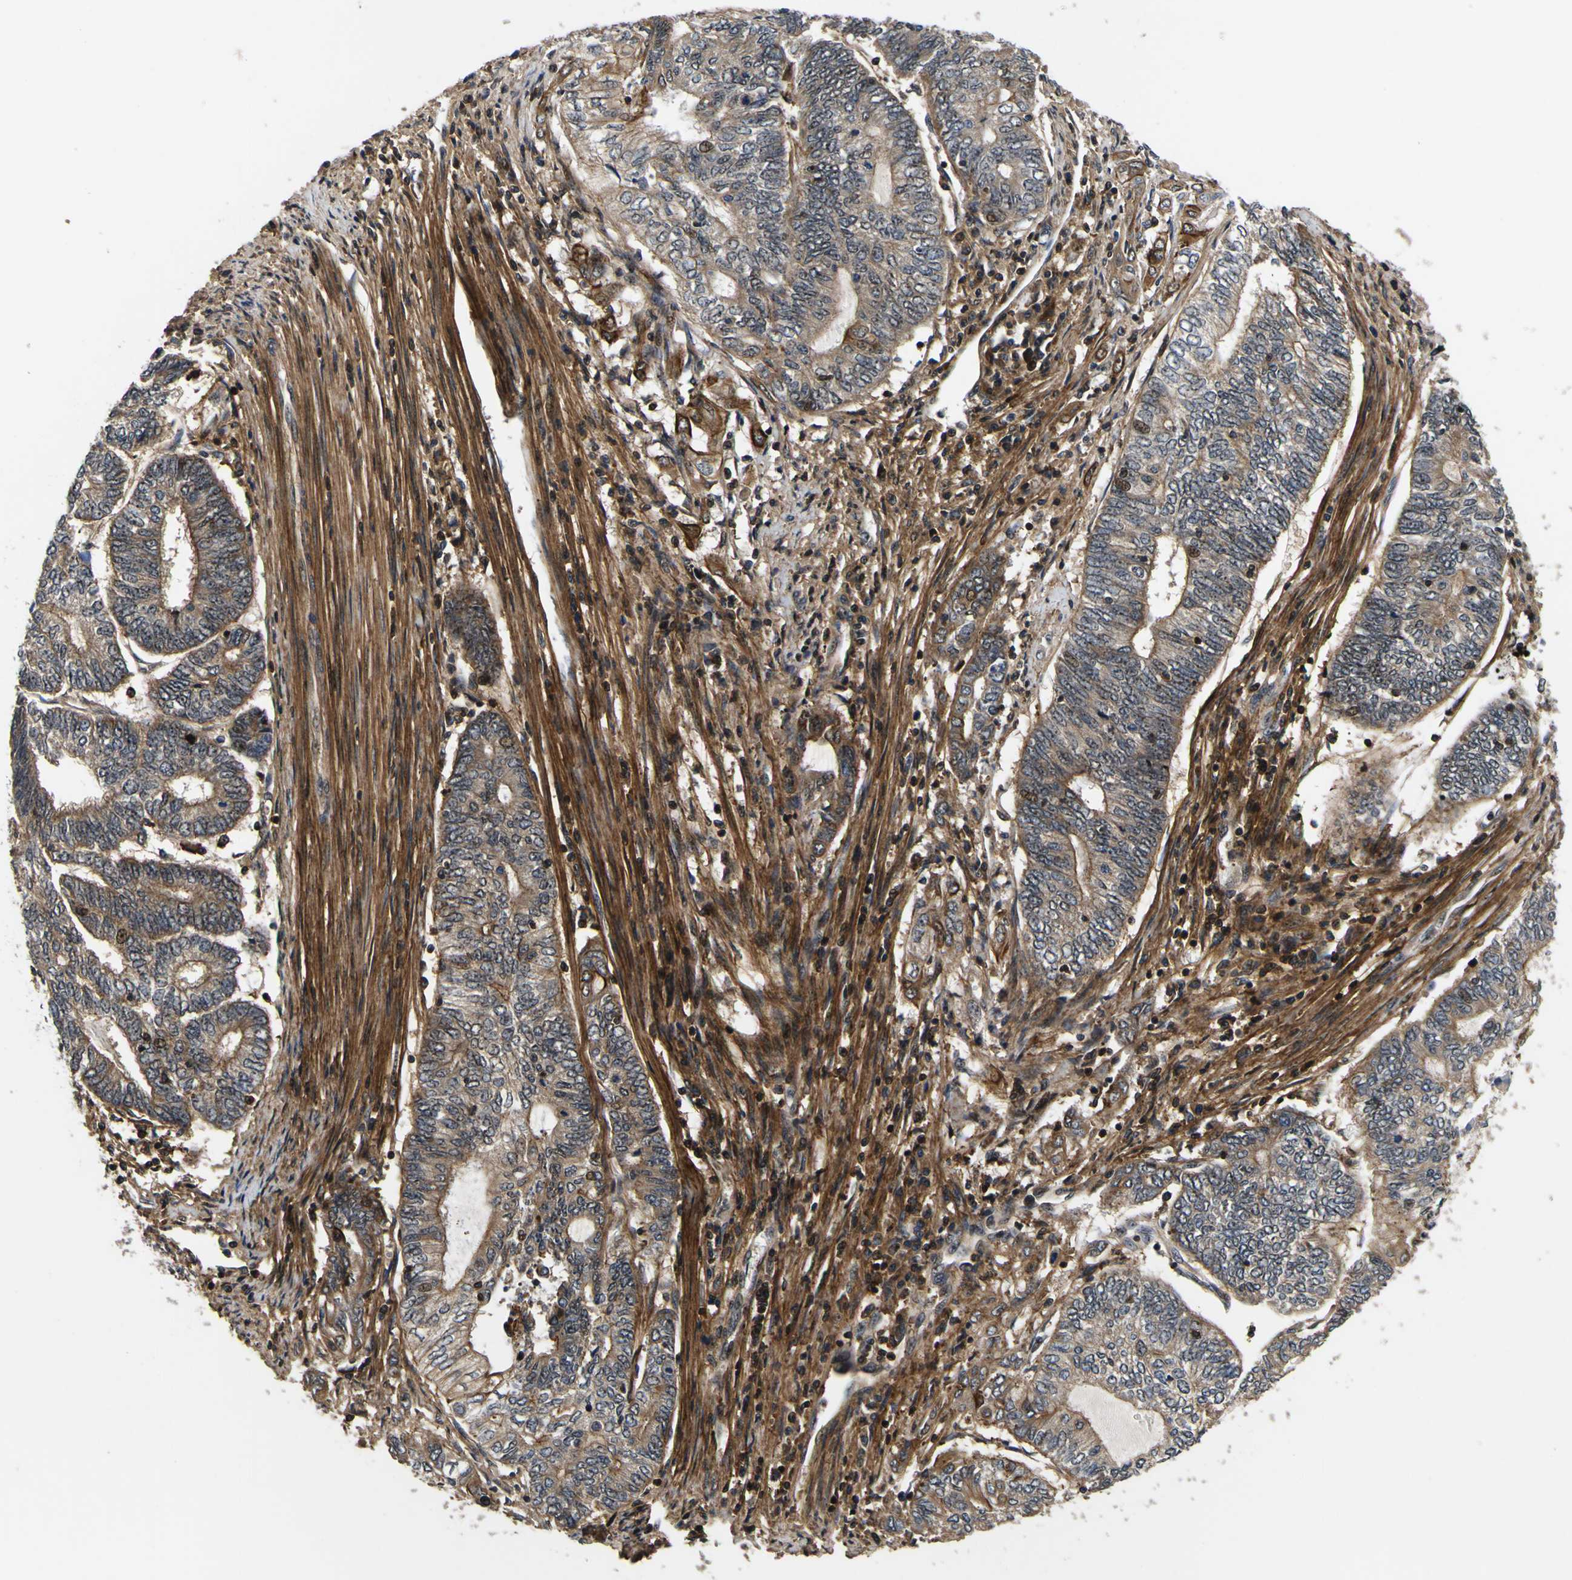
{"staining": {"intensity": "moderate", "quantity": ">75%", "location": "cytoplasmic/membranous"}, "tissue": "endometrial cancer", "cell_type": "Tumor cells", "image_type": "cancer", "snomed": [{"axis": "morphology", "description": "Adenocarcinoma, NOS"}, {"axis": "topography", "description": "Uterus"}, {"axis": "topography", "description": "Endometrium"}], "caption": "Immunohistochemical staining of human endometrial cancer demonstrates medium levels of moderate cytoplasmic/membranous positivity in approximately >75% of tumor cells.", "gene": "LRP4", "patient": {"sex": "female", "age": 70}}